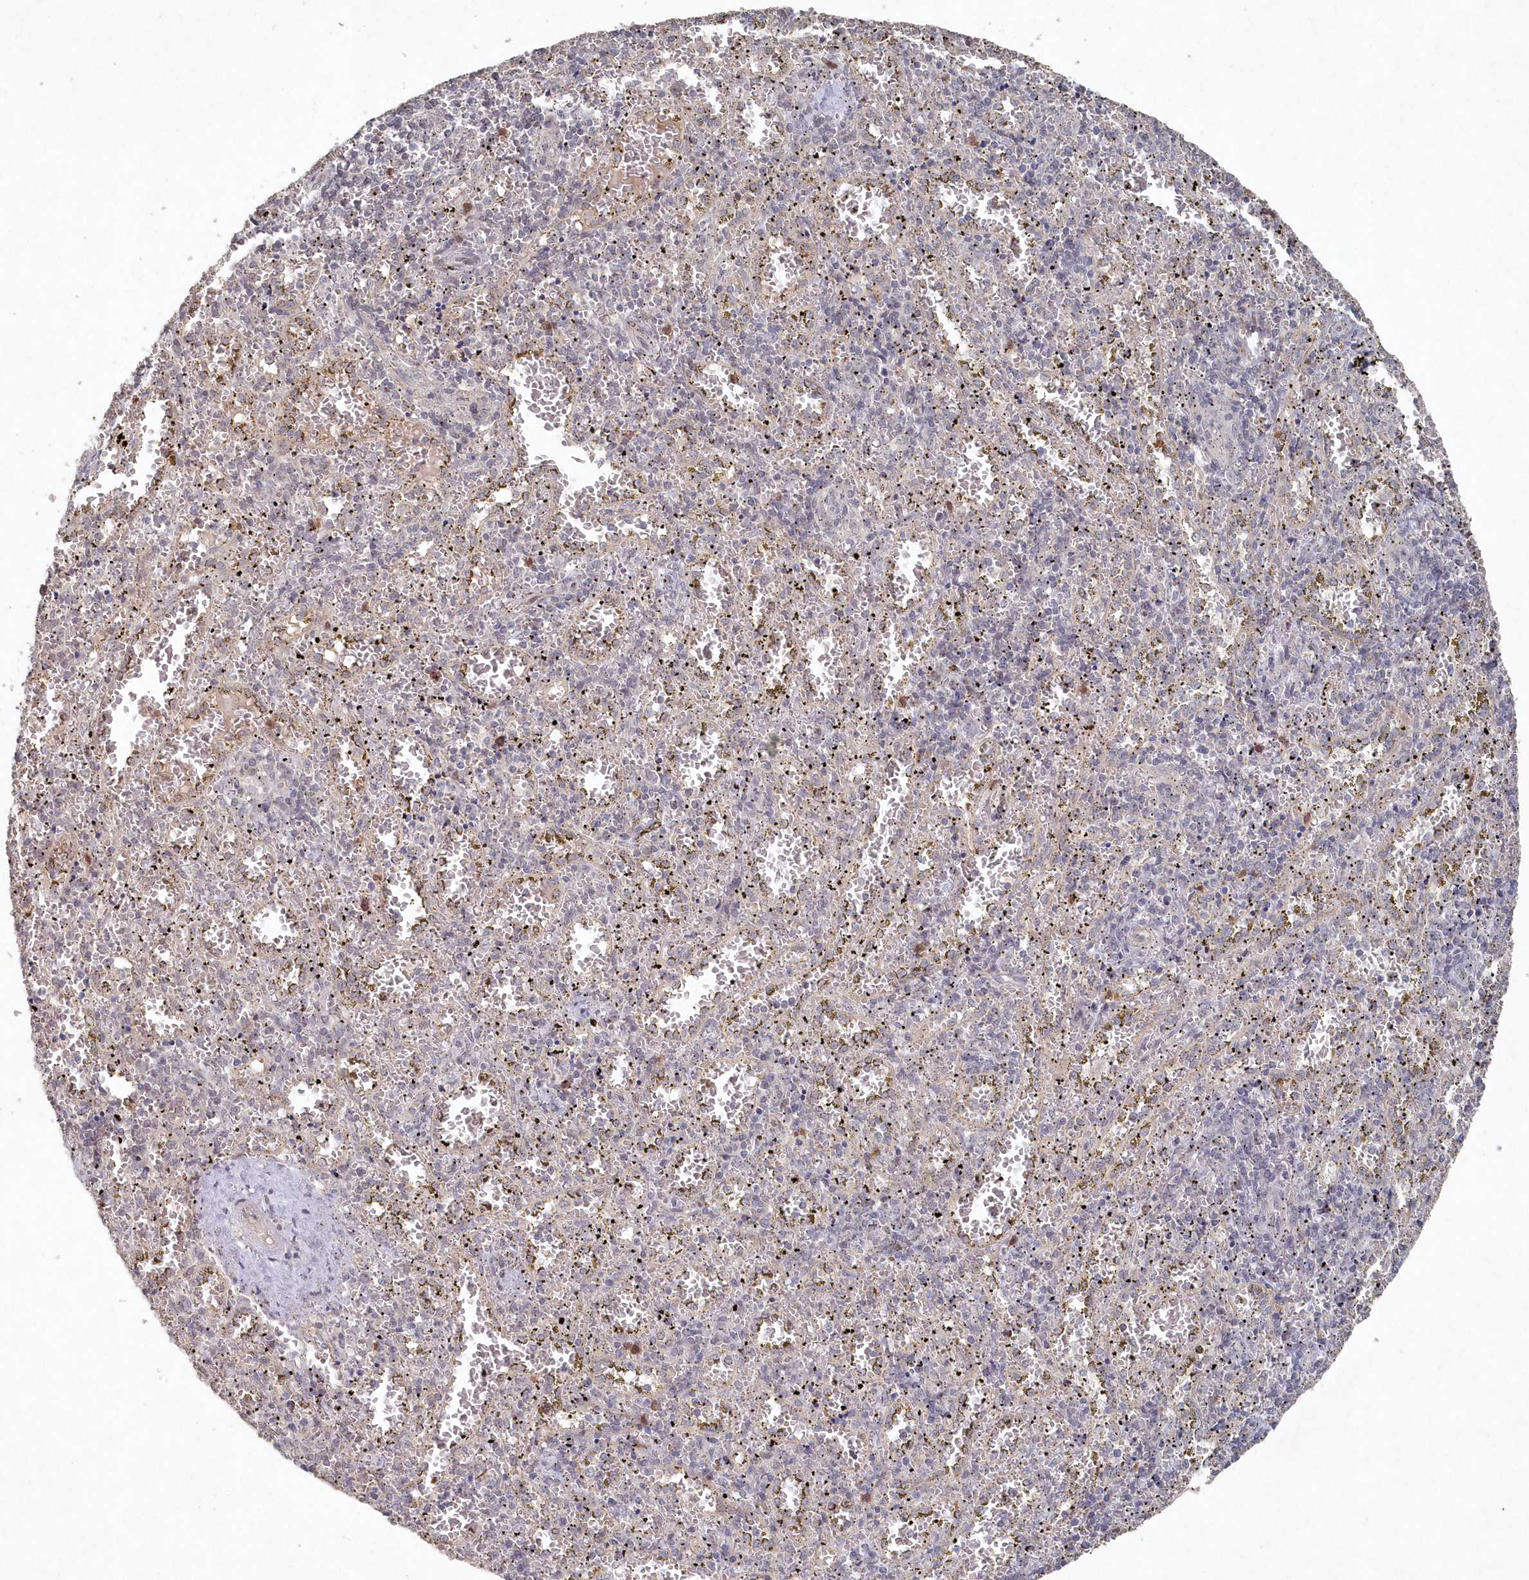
{"staining": {"intensity": "negative", "quantity": "none", "location": "none"}, "tissue": "spleen", "cell_type": "Cells in red pulp", "image_type": "normal", "snomed": [{"axis": "morphology", "description": "Normal tissue, NOS"}, {"axis": "topography", "description": "Spleen"}], "caption": "Immunohistochemistry of normal human spleen shows no positivity in cells in red pulp. The staining is performed using DAB brown chromogen with nuclei counter-stained in using hematoxylin.", "gene": "VSIG2", "patient": {"sex": "male", "age": 11}}